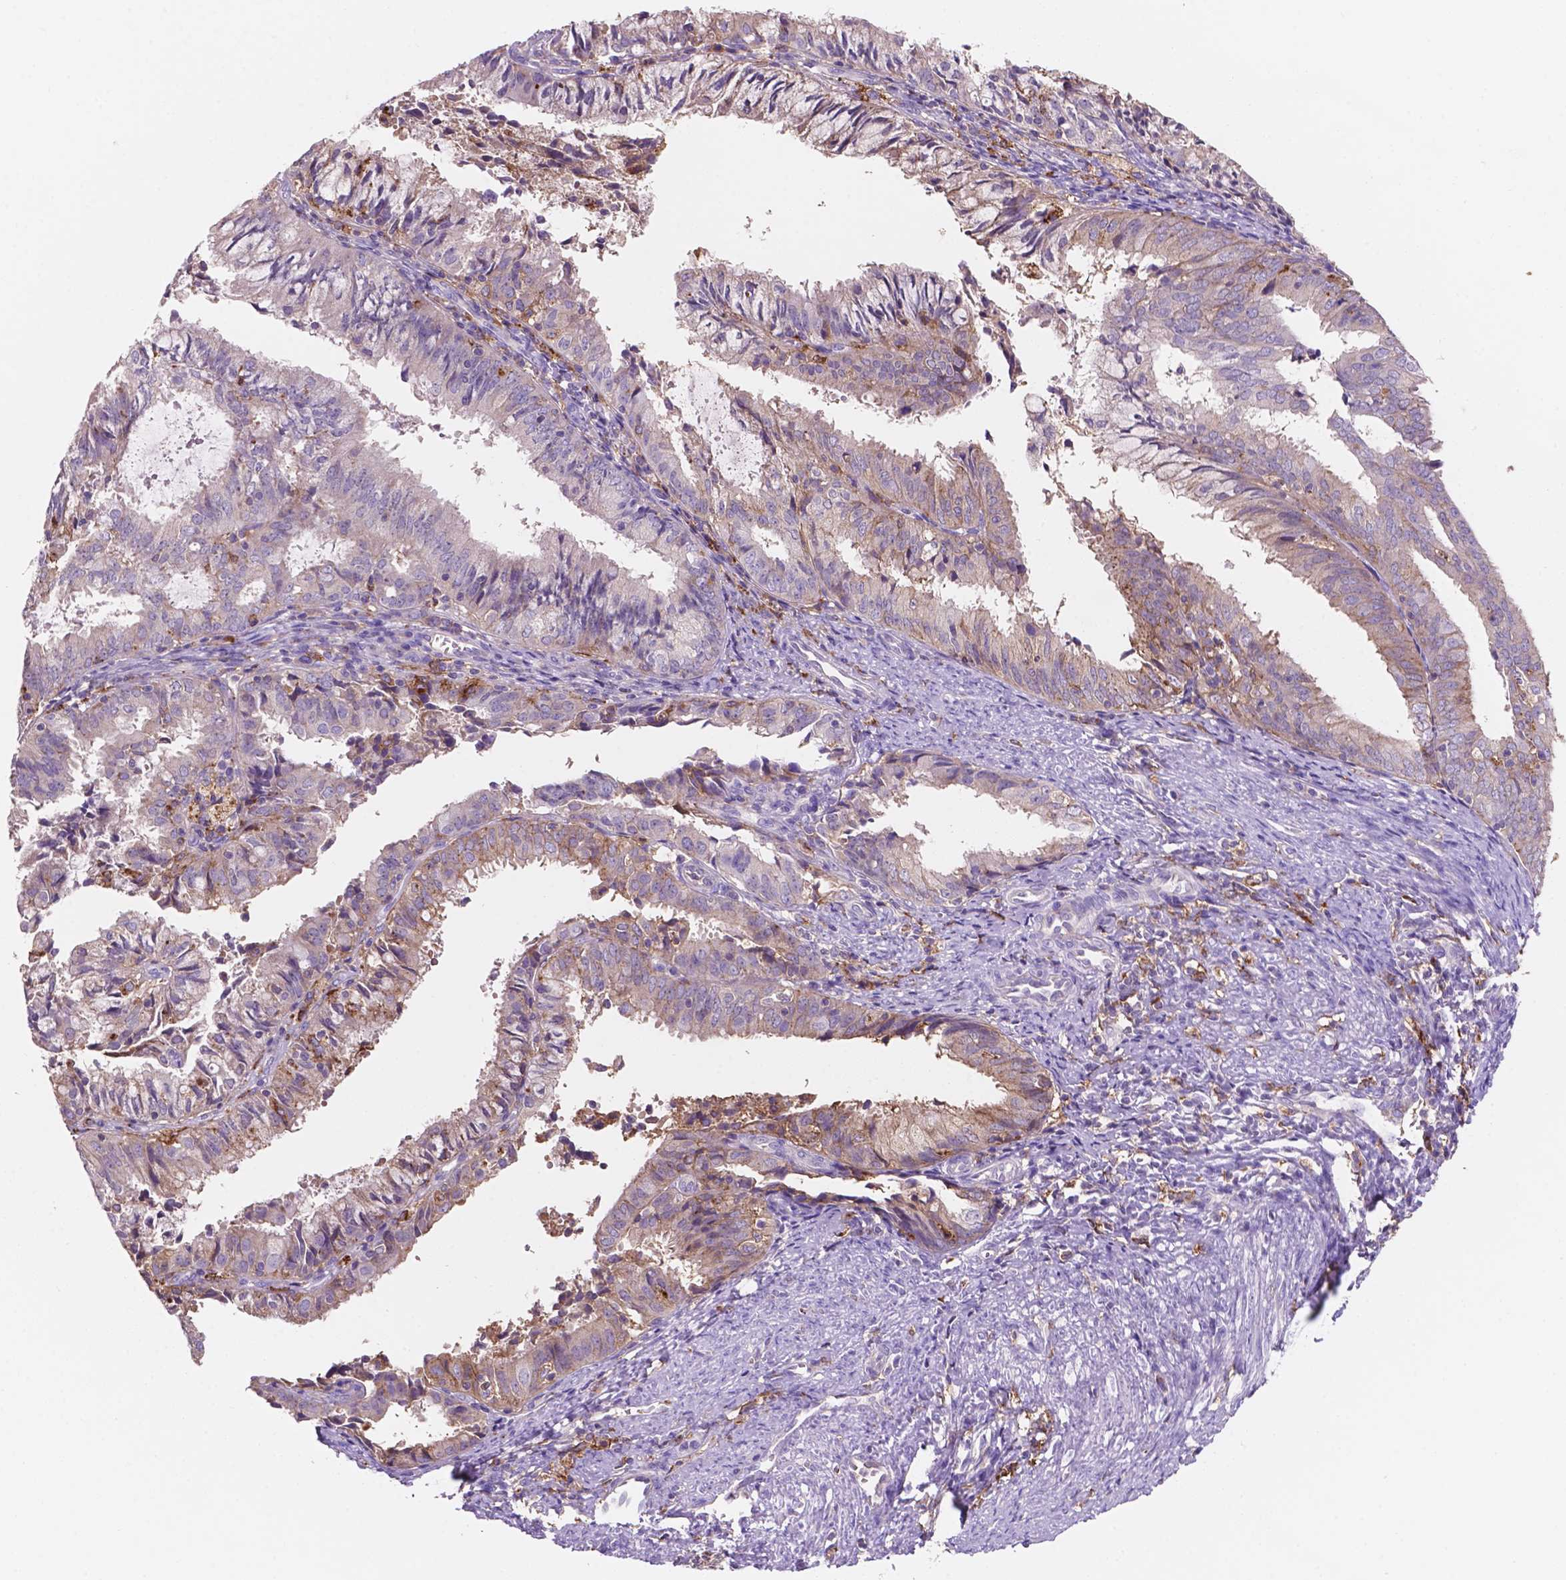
{"staining": {"intensity": "weak", "quantity": "25%-75%", "location": "cytoplasmic/membranous"}, "tissue": "endometrial cancer", "cell_type": "Tumor cells", "image_type": "cancer", "snomed": [{"axis": "morphology", "description": "Adenocarcinoma, NOS"}, {"axis": "topography", "description": "Endometrium"}], "caption": "Endometrial adenocarcinoma stained with IHC reveals weak cytoplasmic/membranous expression in about 25%-75% of tumor cells. The staining is performed using DAB brown chromogen to label protein expression. The nuclei are counter-stained blue using hematoxylin.", "gene": "MKRN2OS", "patient": {"sex": "female", "age": 57}}